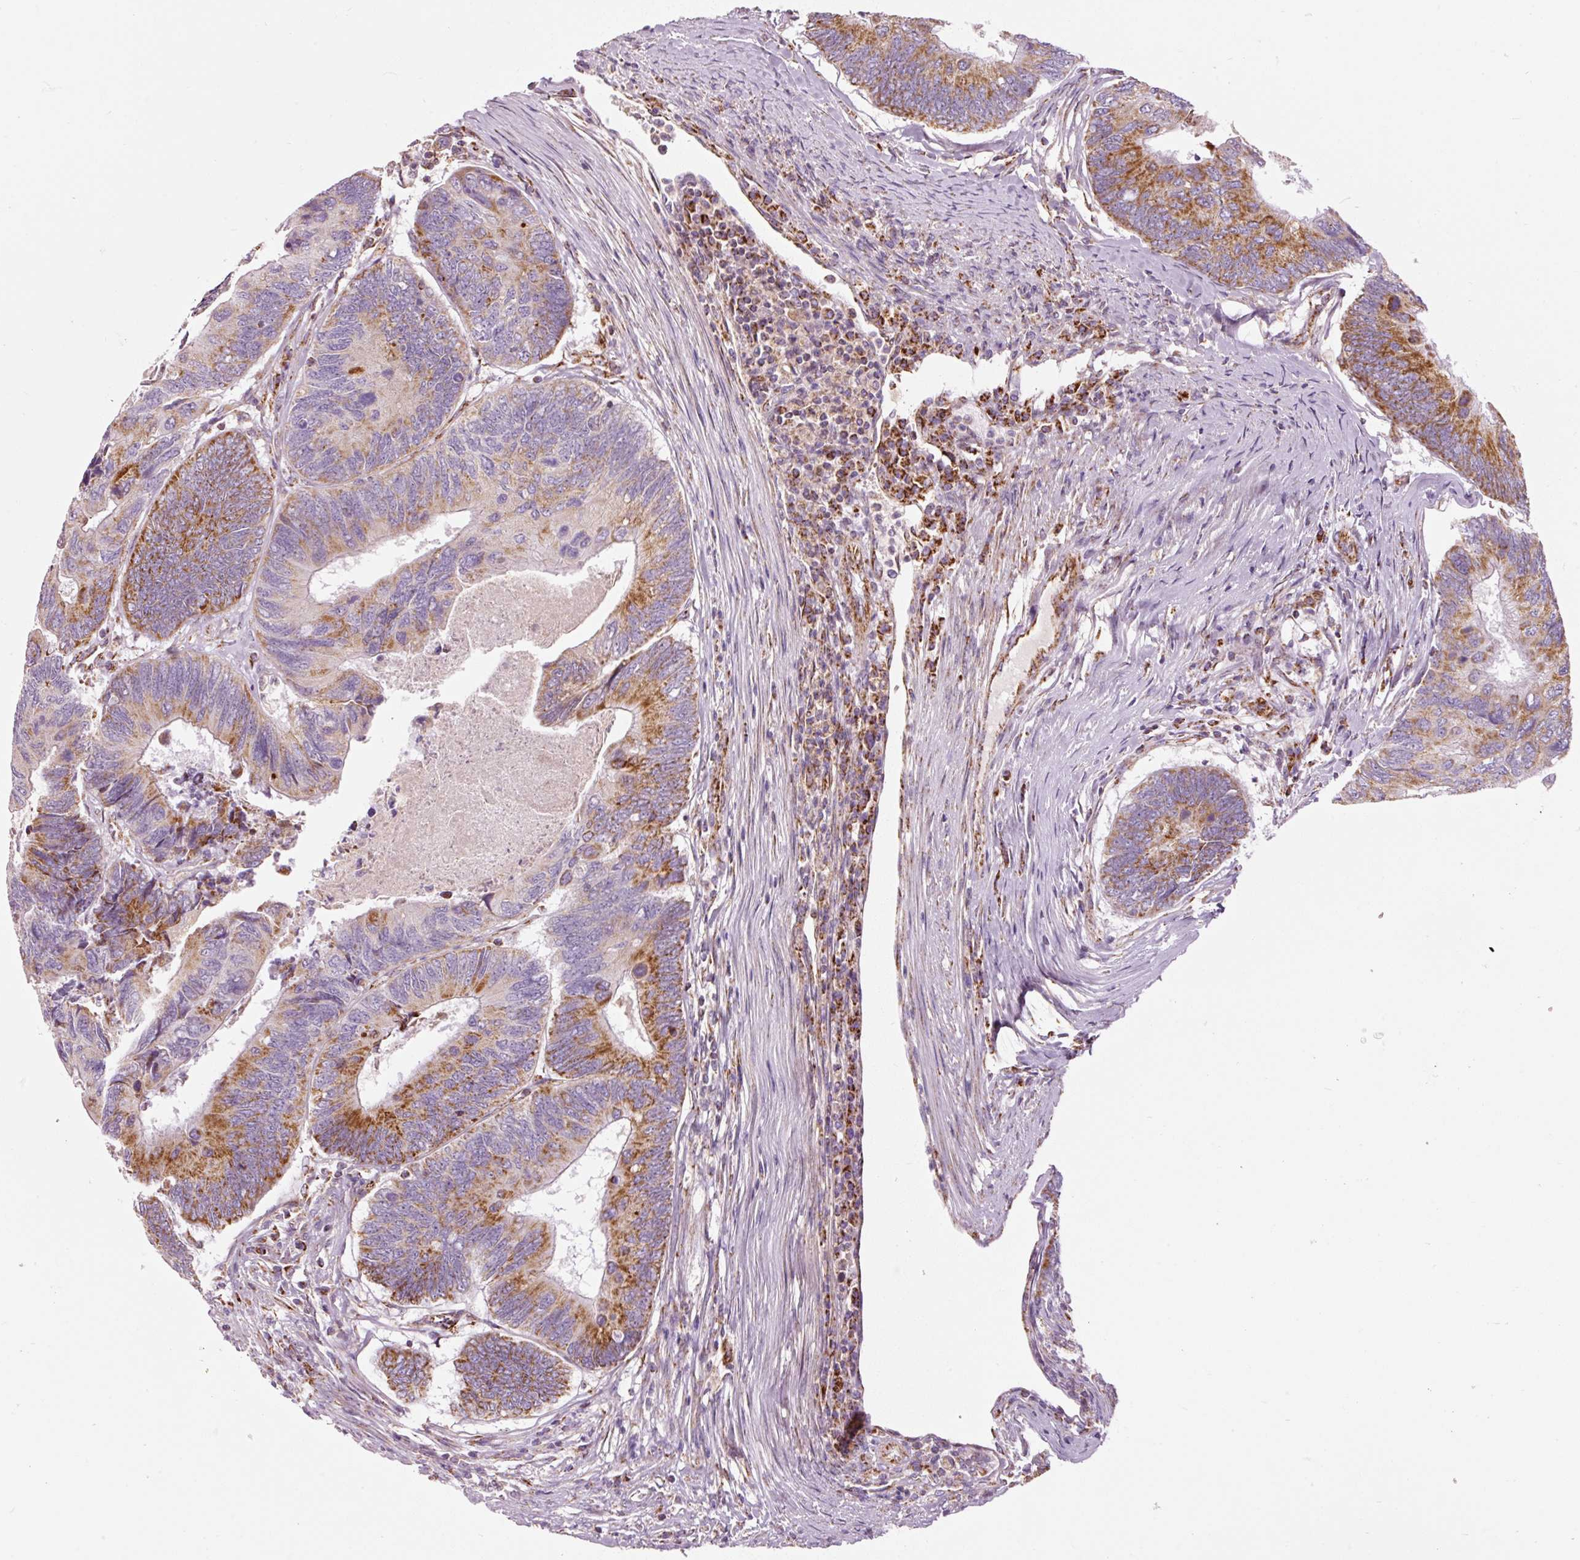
{"staining": {"intensity": "moderate", "quantity": "25%-75%", "location": "cytoplasmic/membranous"}, "tissue": "colorectal cancer", "cell_type": "Tumor cells", "image_type": "cancer", "snomed": [{"axis": "morphology", "description": "Adenocarcinoma, NOS"}, {"axis": "topography", "description": "Colon"}], "caption": "Immunohistochemical staining of human colorectal adenocarcinoma exhibits moderate cytoplasmic/membranous protein positivity in about 25%-75% of tumor cells. The staining was performed using DAB (3,3'-diaminobenzidine), with brown indicating positive protein expression. Nuclei are stained blue with hematoxylin.", "gene": "NDUFB4", "patient": {"sex": "female", "age": 67}}